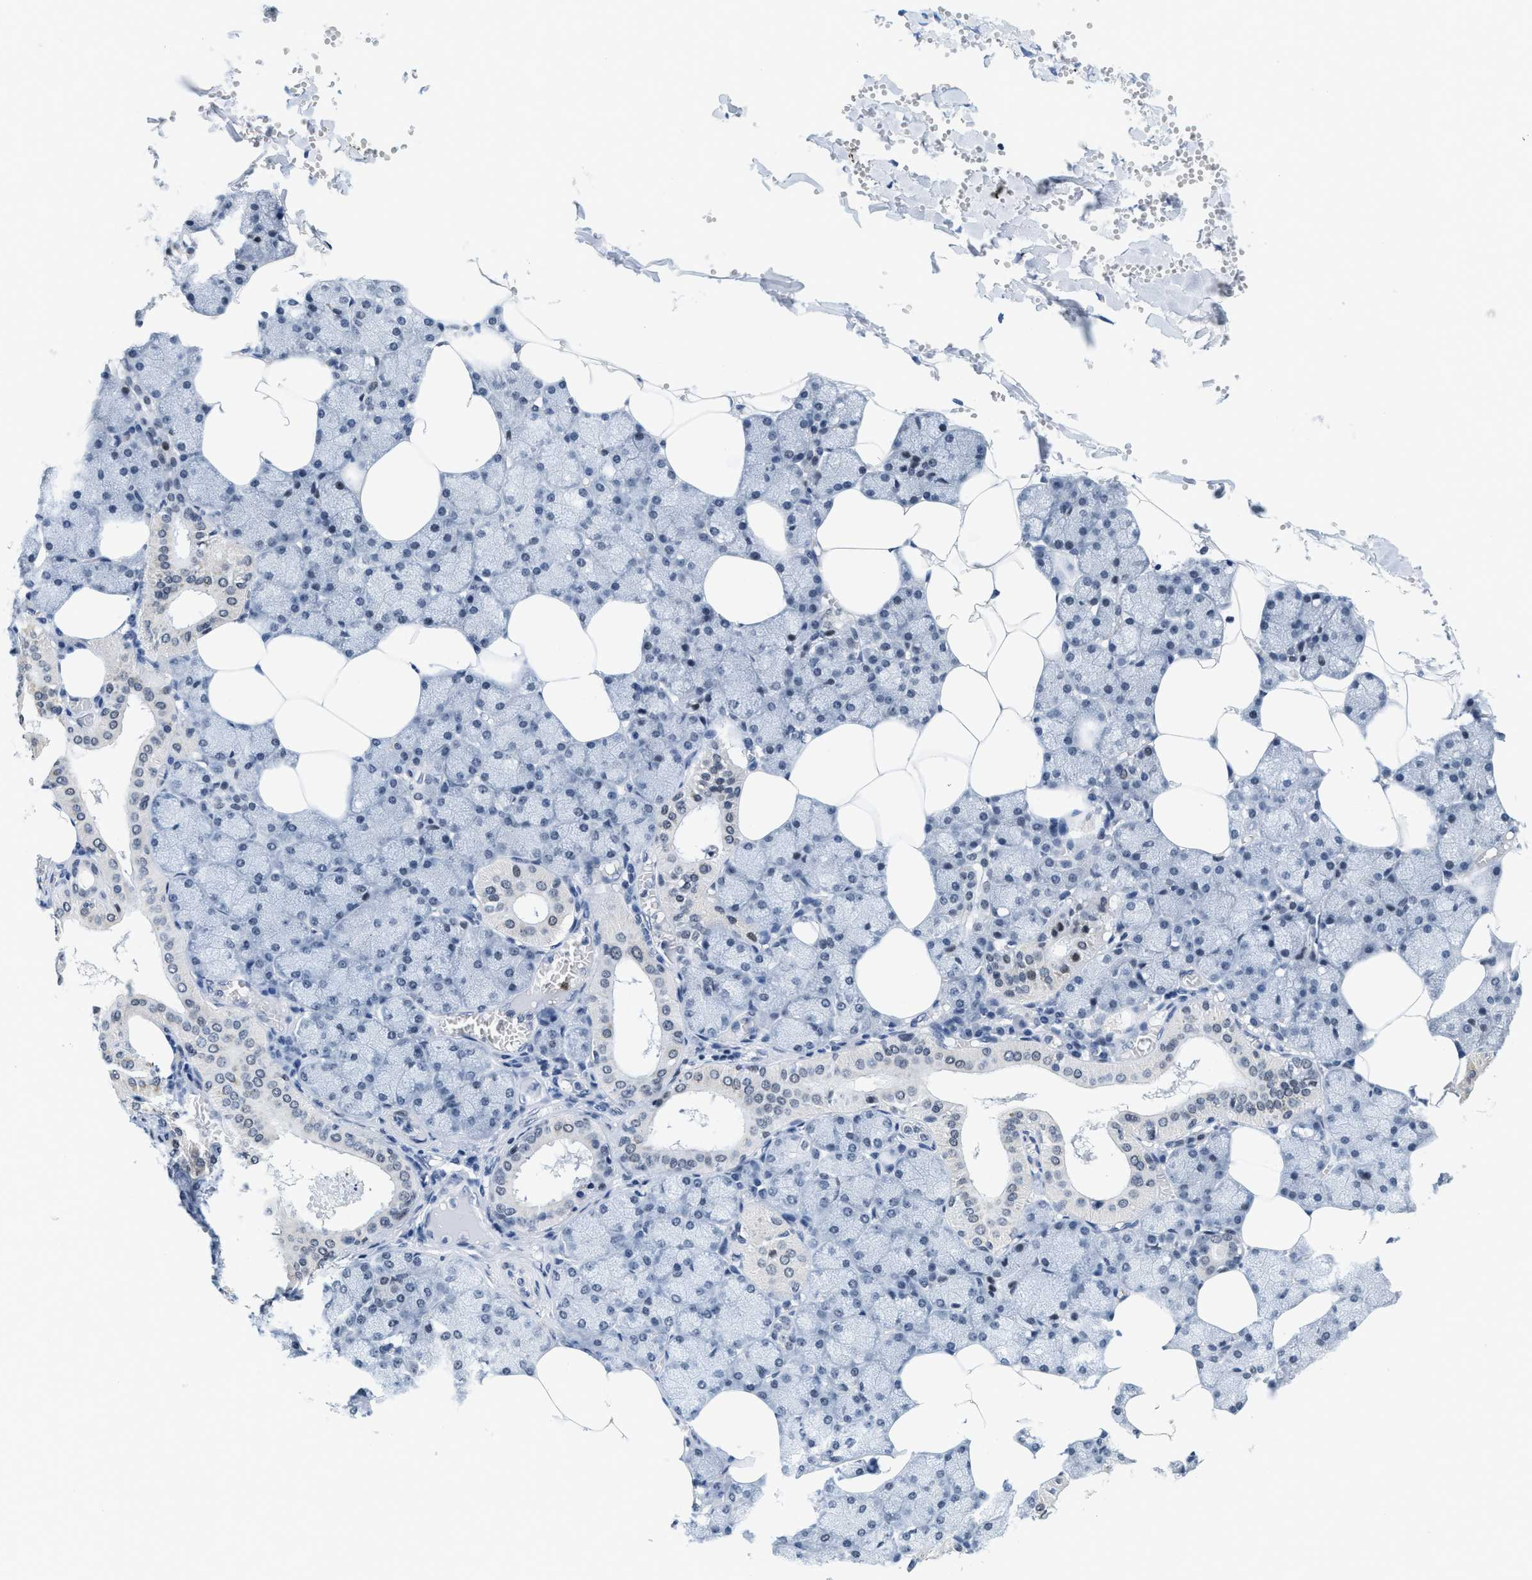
{"staining": {"intensity": "moderate", "quantity": "<25%", "location": "cytoplasmic/membranous,nuclear"}, "tissue": "salivary gland", "cell_type": "Glandular cells", "image_type": "normal", "snomed": [{"axis": "morphology", "description": "Normal tissue, NOS"}, {"axis": "topography", "description": "Salivary gland"}], "caption": "About <25% of glandular cells in unremarkable human salivary gland show moderate cytoplasmic/membranous,nuclear protein expression as visualized by brown immunohistochemical staining.", "gene": "SETD1B", "patient": {"sex": "male", "age": 62}}